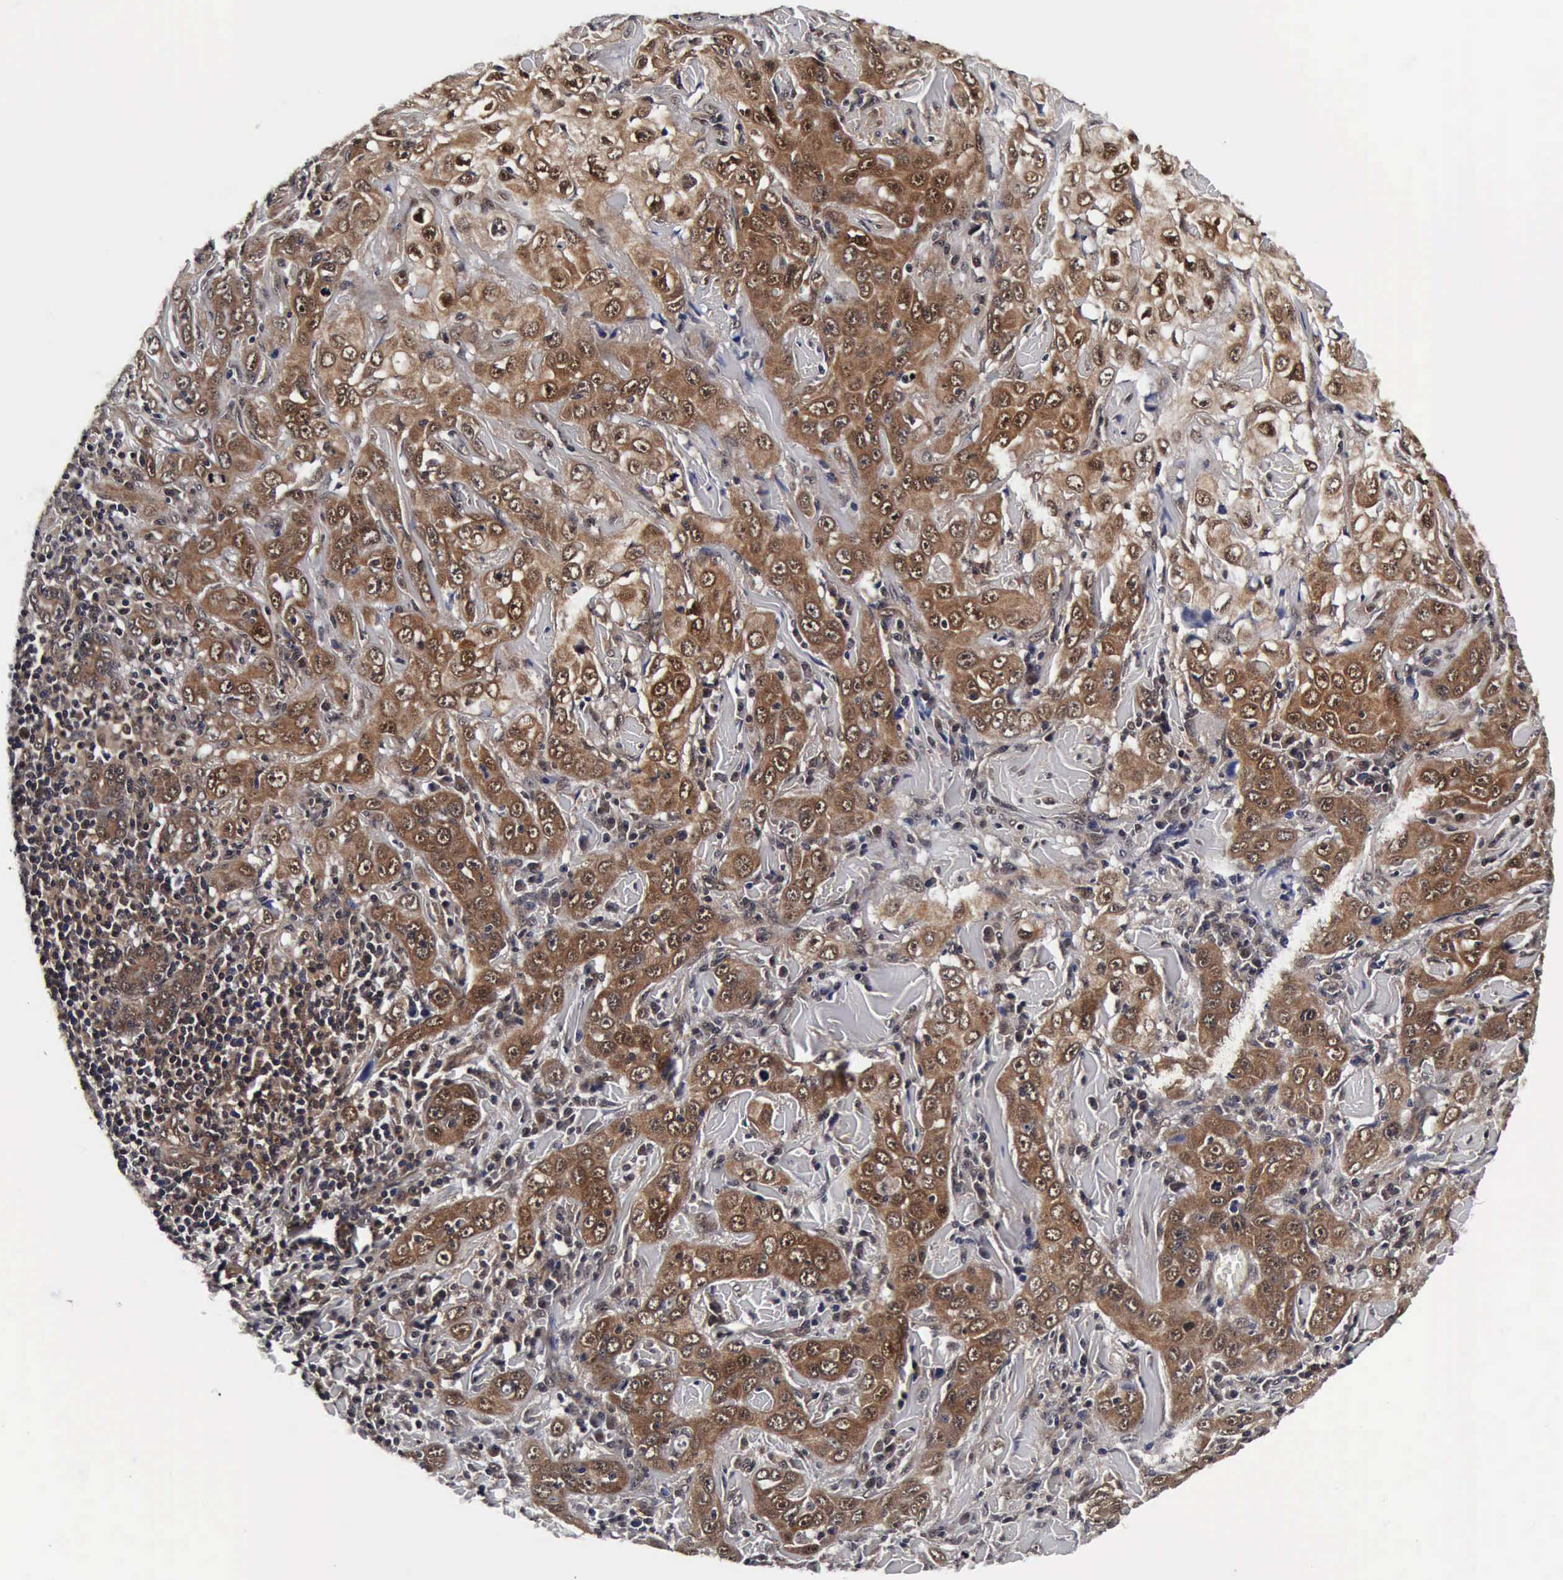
{"staining": {"intensity": "moderate", "quantity": ">75%", "location": "cytoplasmic/membranous,nuclear"}, "tissue": "skin cancer", "cell_type": "Tumor cells", "image_type": "cancer", "snomed": [{"axis": "morphology", "description": "Squamous cell carcinoma, NOS"}, {"axis": "topography", "description": "Skin"}], "caption": "Skin squamous cell carcinoma stained with a brown dye reveals moderate cytoplasmic/membranous and nuclear positive expression in approximately >75% of tumor cells.", "gene": "UBC", "patient": {"sex": "male", "age": 84}}